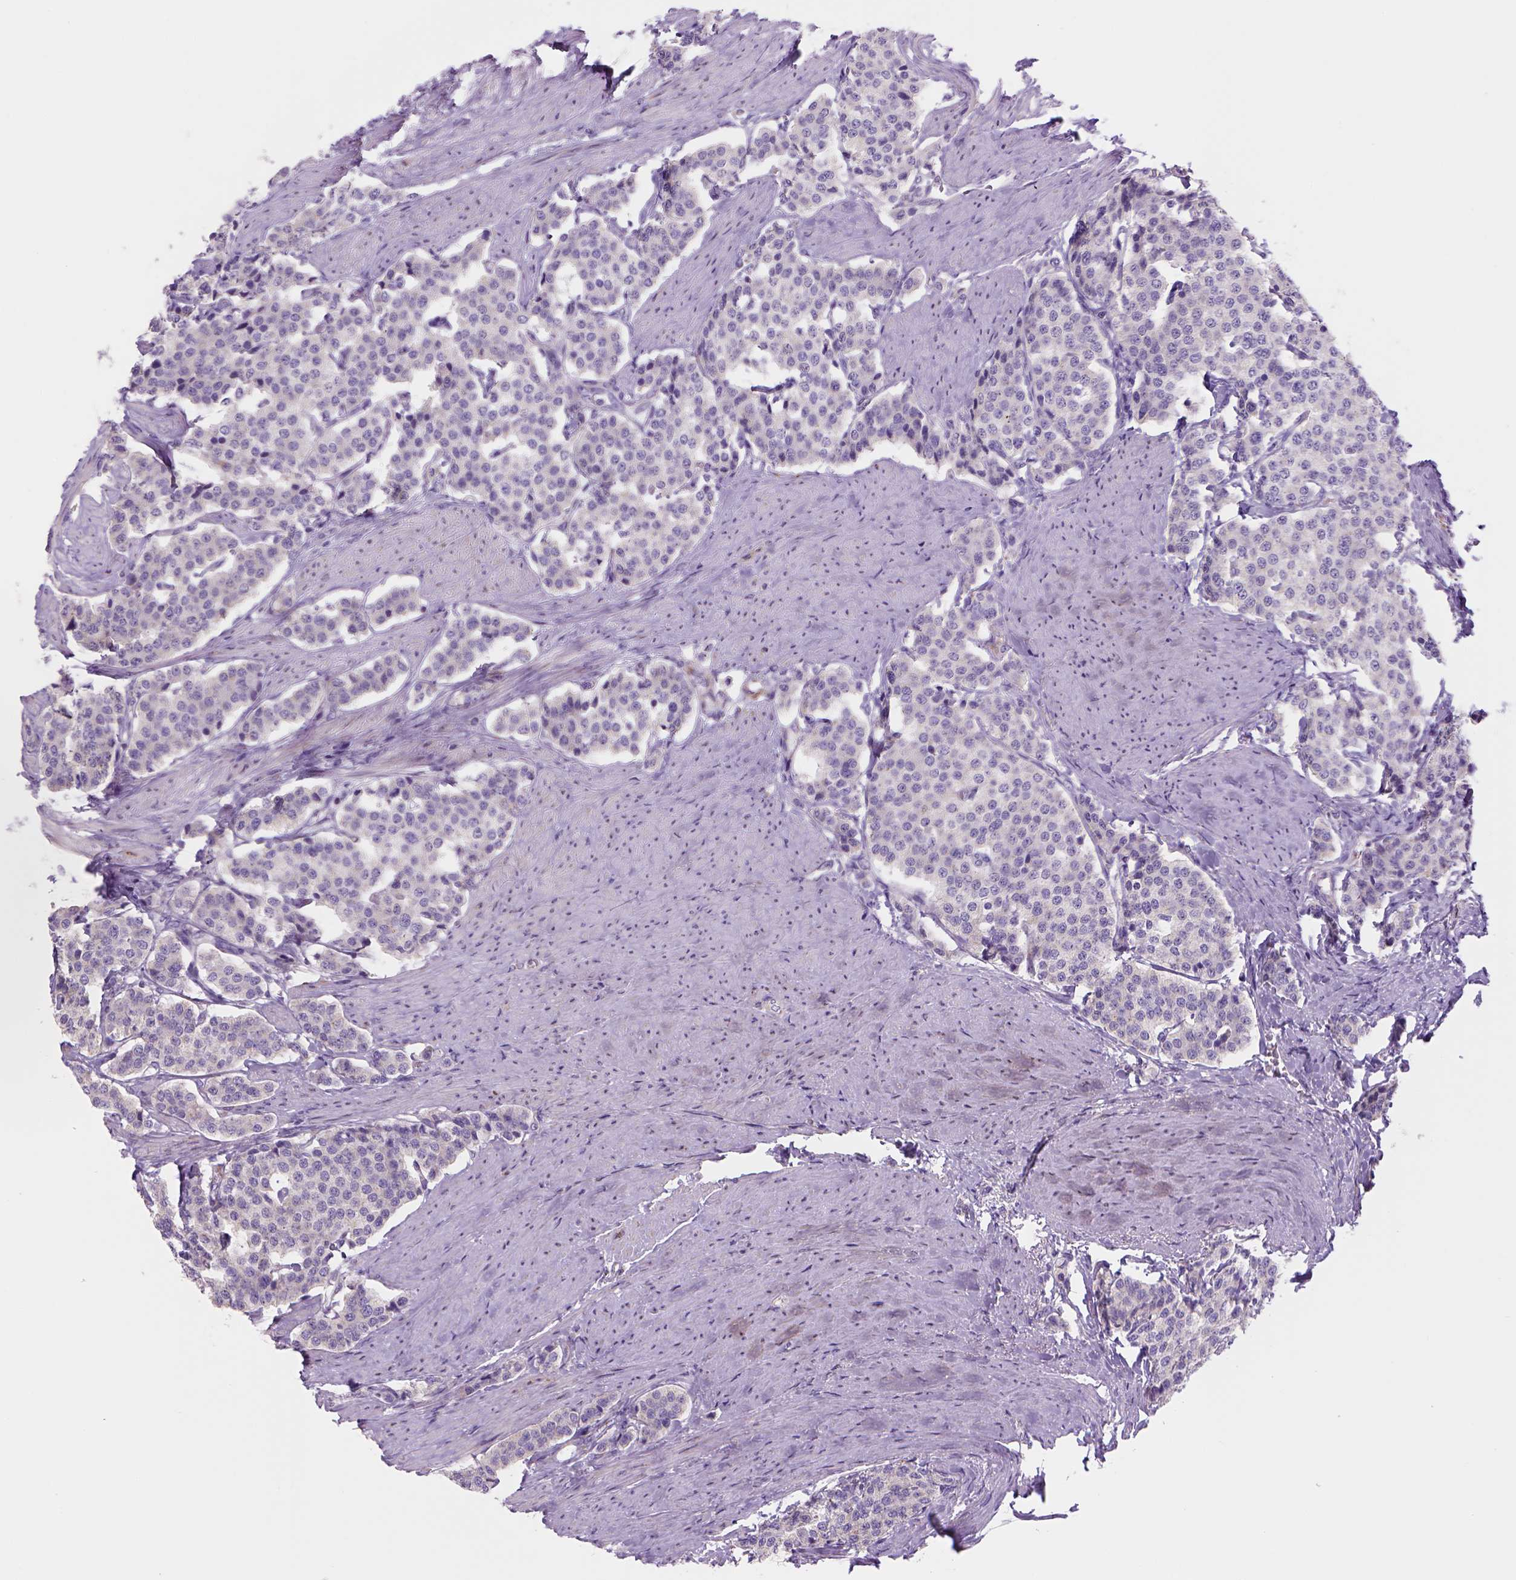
{"staining": {"intensity": "negative", "quantity": "none", "location": "none"}, "tissue": "carcinoid", "cell_type": "Tumor cells", "image_type": "cancer", "snomed": [{"axis": "morphology", "description": "Carcinoid, malignant, NOS"}, {"axis": "topography", "description": "Small intestine"}], "caption": "Immunohistochemistry of human malignant carcinoid reveals no staining in tumor cells. Nuclei are stained in blue.", "gene": "CES2", "patient": {"sex": "female", "age": 58}}